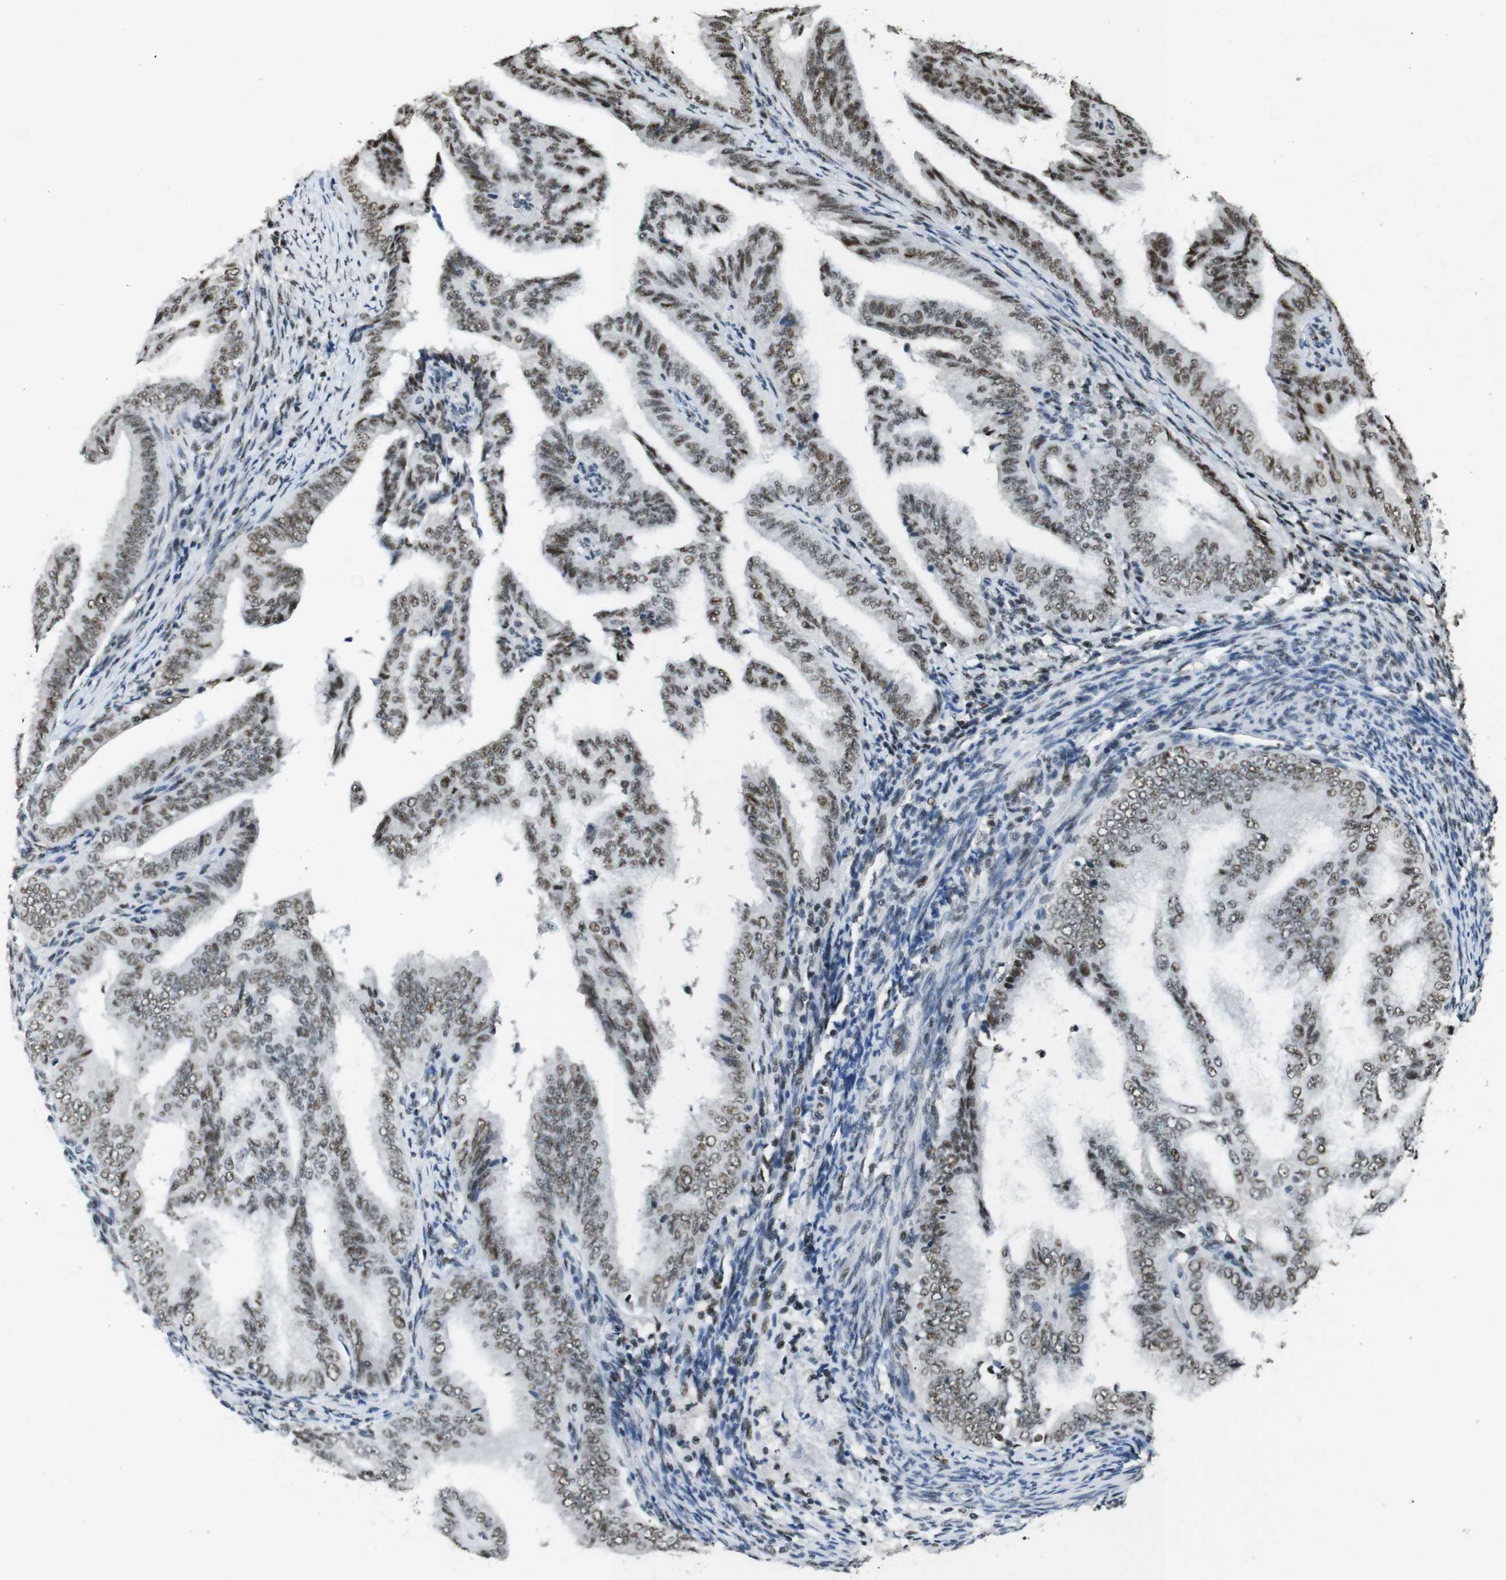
{"staining": {"intensity": "moderate", "quantity": ">75%", "location": "nuclear"}, "tissue": "endometrial cancer", "cell_type": "Tumor cells", "image_type": "cancer", "snomed": [{"axis": "morphology", "description": "Adenocarcinoma, NOS"}, {"axis": "topography", "description": "Endometrium"}], "caption": "This histopathology image displays immunohistochemistry (IHC) staining of endometrial adenocarcinoma, with medium moderate nuclear expression in about >75% of tumor cells.", "gene": "CSNK2B", "patient": {"sex": "female", "age": 58}}